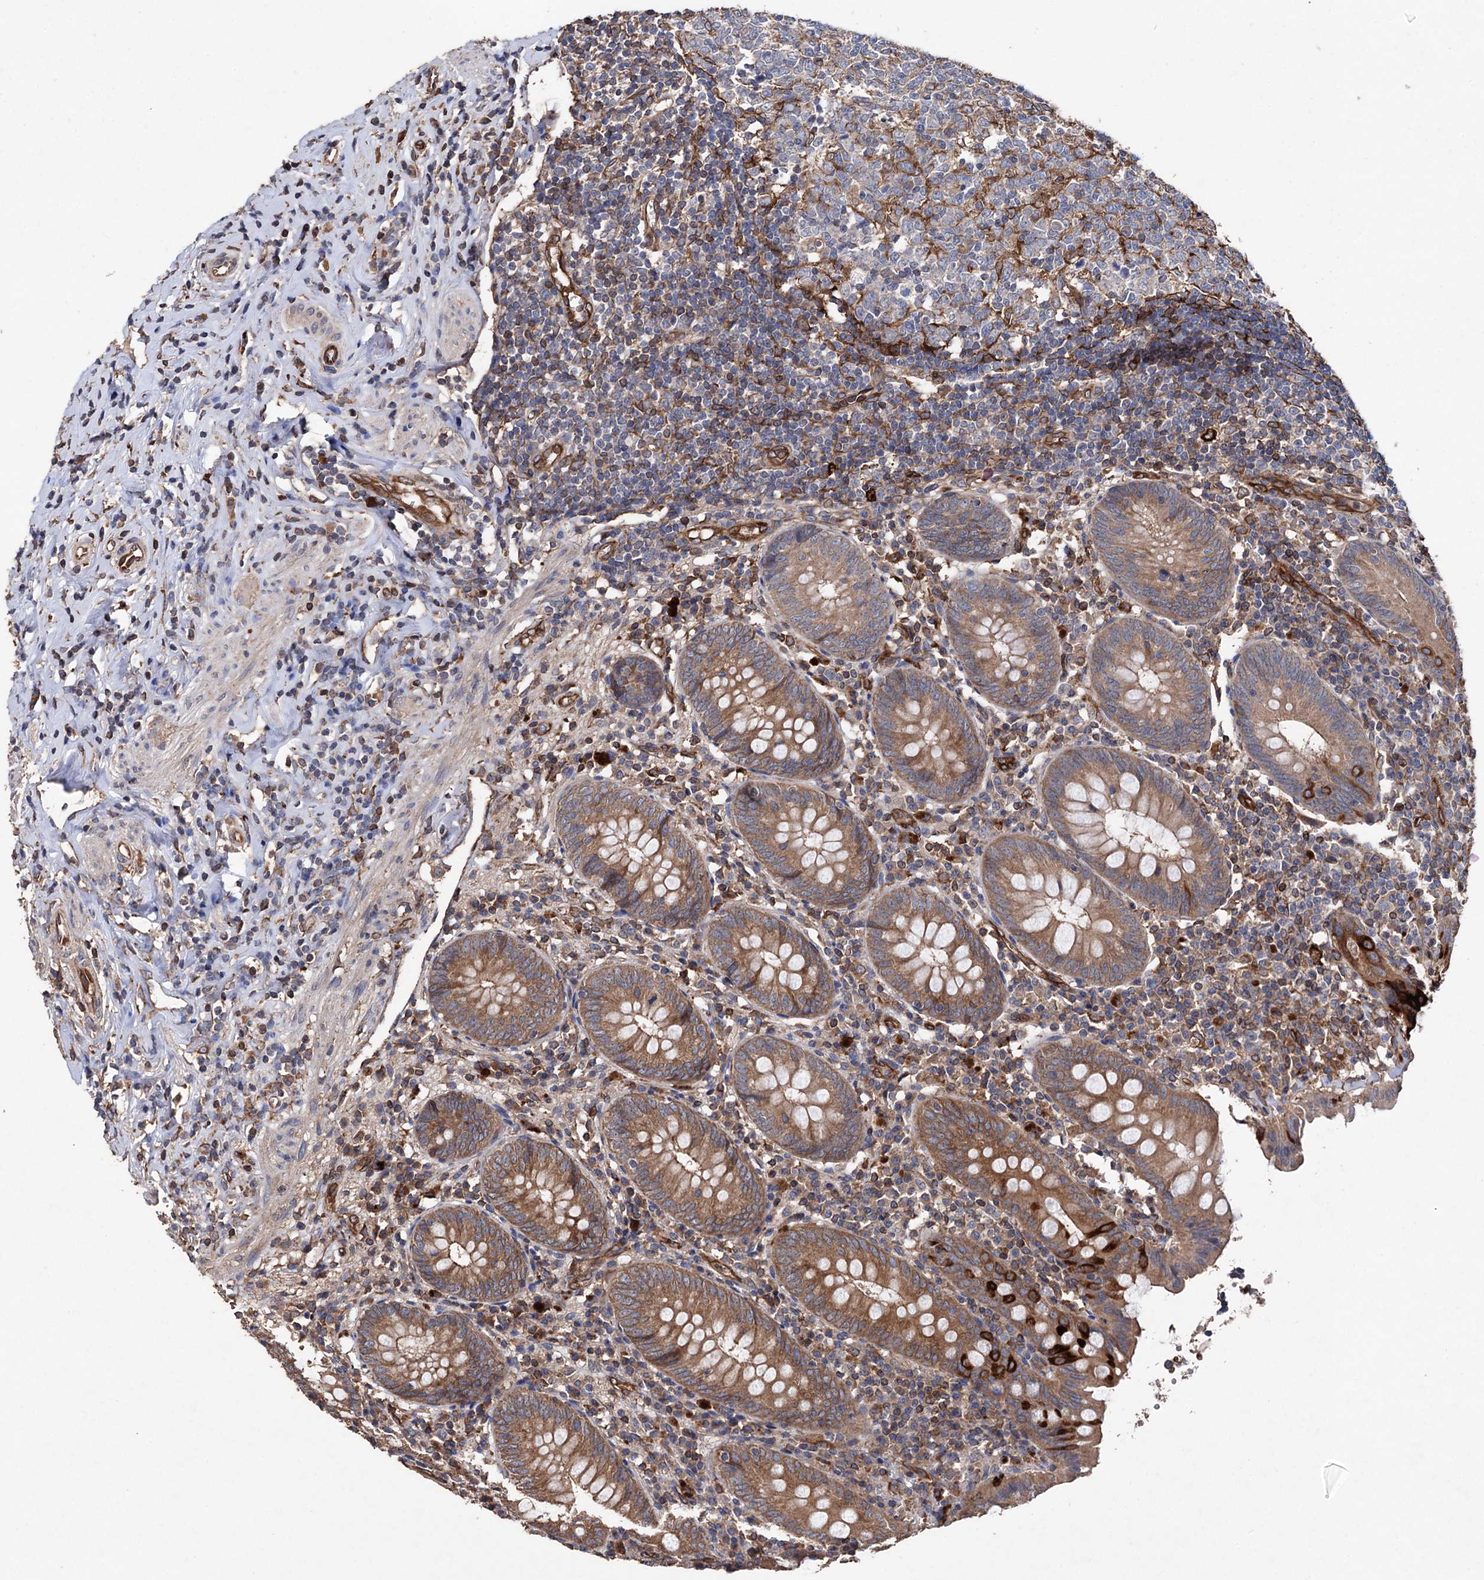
{"staining": {"intensity": "strong", "quantity": "25%-75%", "location": "cytoplasmic/membranous"}, "tissue": "appendix", "cell_type": "Glandular cells", "image_type": "normal", "snomed": [{"axis": "morphology", "description": "Normal tissue, NOS"}, {"axis": "topography", "description": "Appendix"}], "caption": "This image exhibits immunohistochemistry staining of normal appendix, with high strong cytoplasmic/membranous positivity in approximately 25%-75% of glandular cells.", "gene": "STING1", "patient": {"sex": "female", "age": 54}}